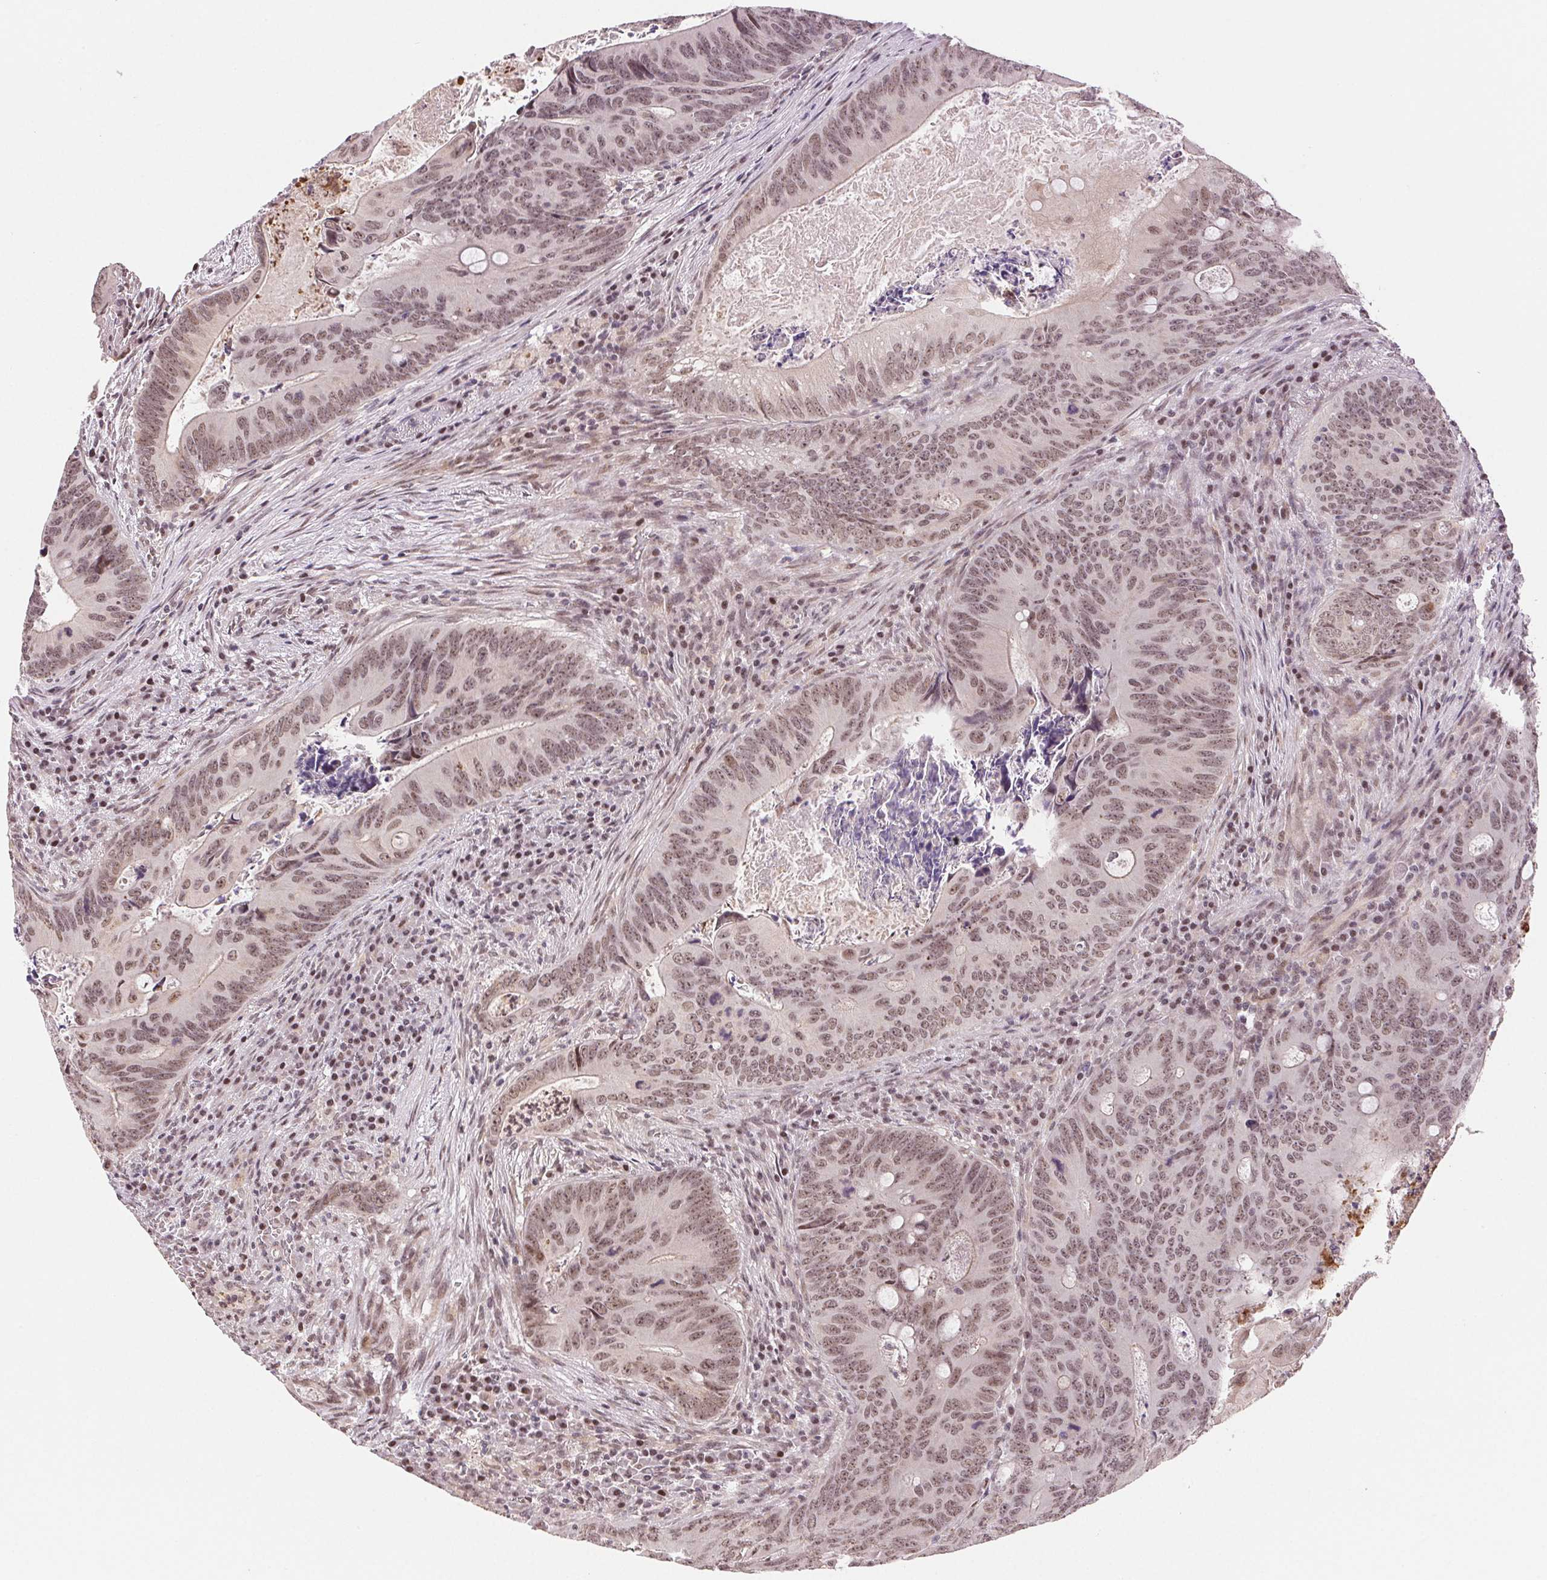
{"staining": {"intensity": "moderate", "quantity": ">75%", "location": "nuclear"}, "tissue": "colorectal cancer", "cell_type": "Tumor cells", "image_type": "cancer", "snomed": [{"axis": "morphology", "description": "Adenocarcinoma, NOS"}, {"axis": "topography", "description": "Colon"}], "caption": "This image reveals colorectal cancer (adenocarcinoma) stained with IHC to label a protein in brown. The nuclear of tumor cells show moderate positivity for the protein. Nuclei are counter-stained blue.", "gene": "GRHL3", "patient": {"sex": "female", "age": 74}}